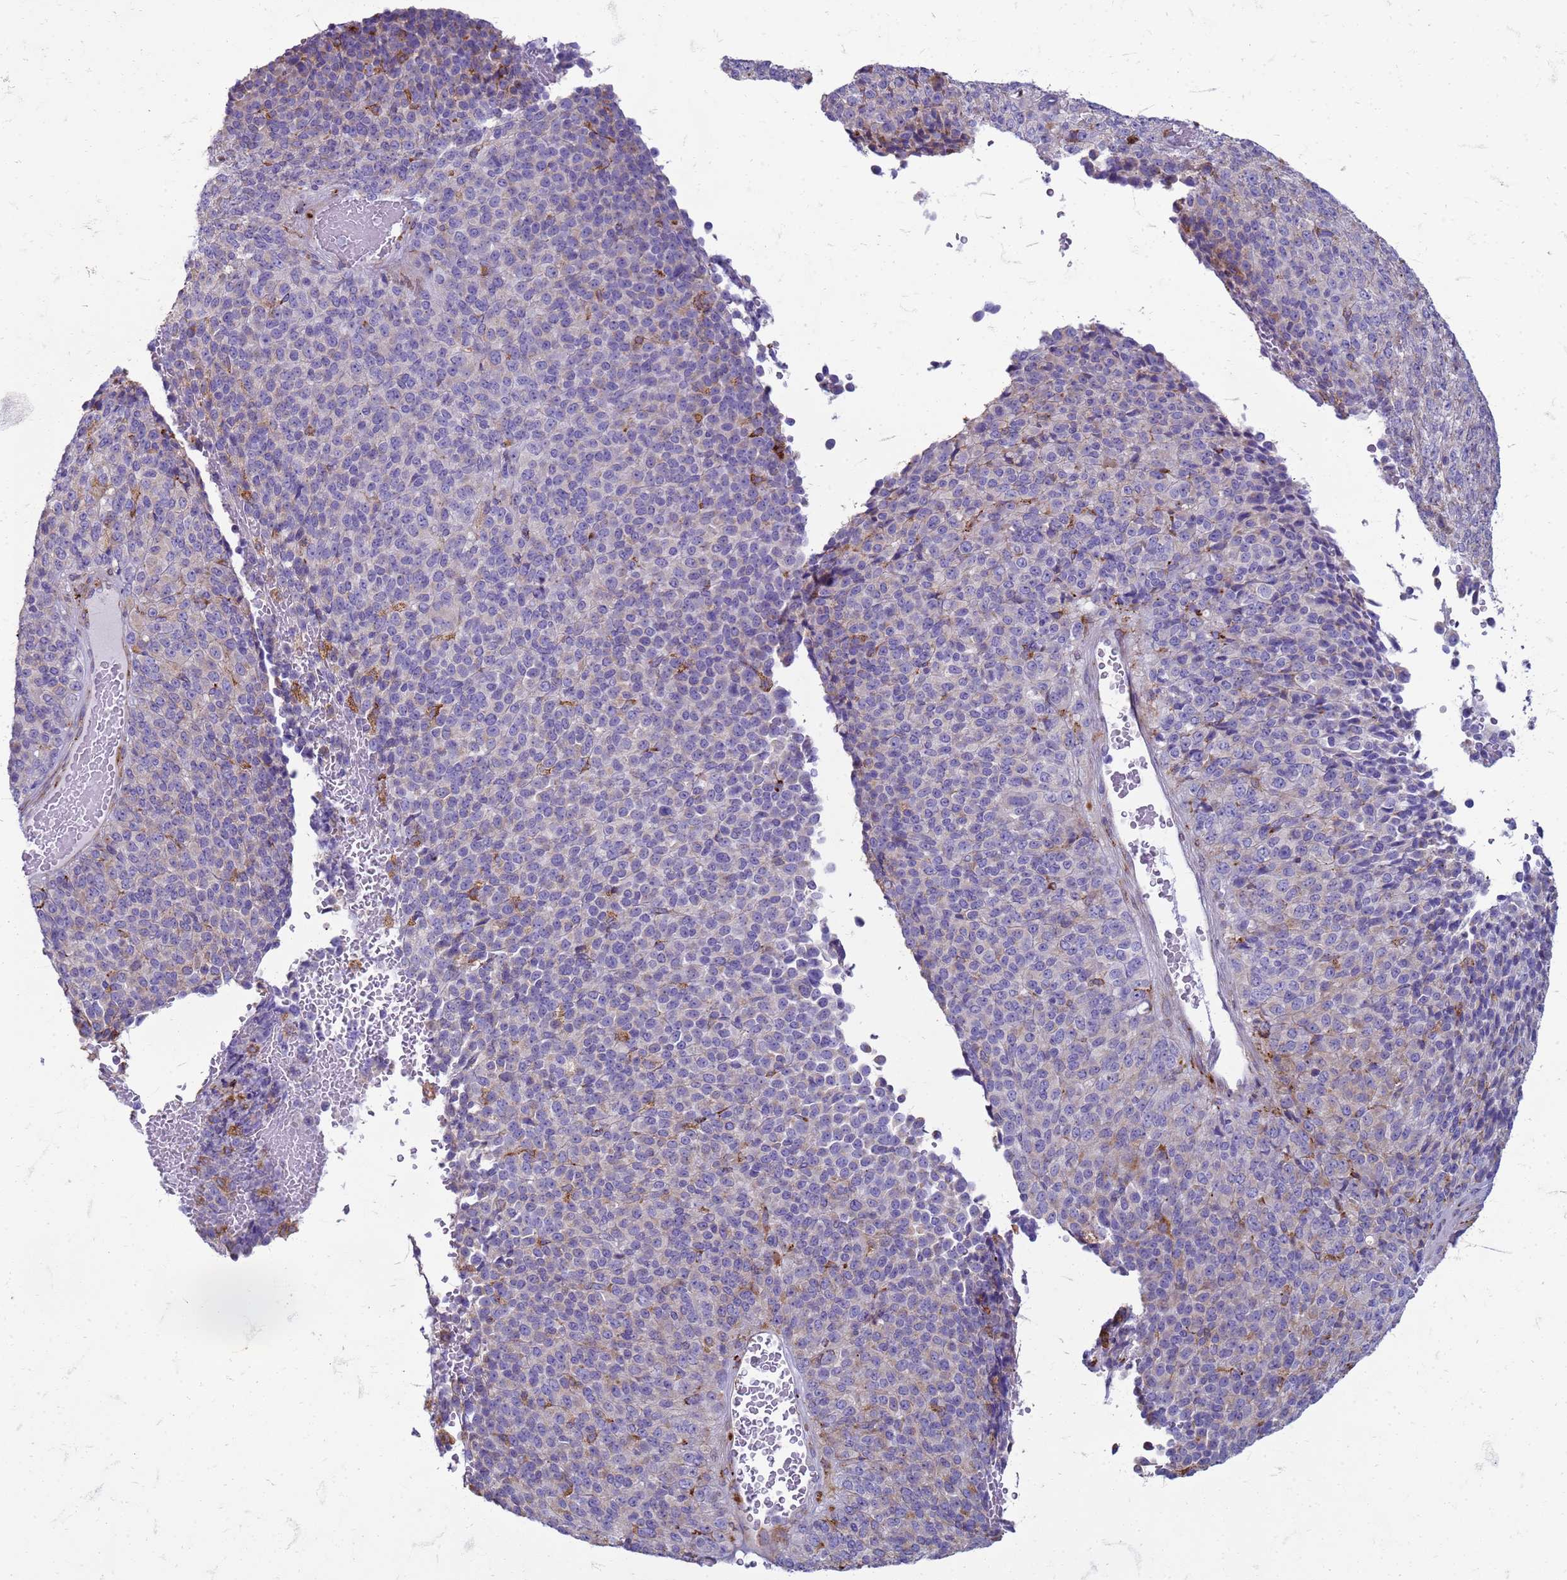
{"staining": {"intensity": "negative", "quantity": "none", "location": "none"}, "tissue": "melanoma", "cell_type": "Tumor cells", "image_type": "cancer", "snomed": [{"axis": "morphology", "description": "Malignant melanoma, Metastatic site"}, {"axis": "topography", "description": "Brain"}], "caption": "The photomicrograph shows no staining of tumor cells in malignant melanoma (metastatic site). (Immunohistochemistry (ihc), brightfield microscopy, high magnification).", "gene": "PDK3", "patient": {"sex": "female", "age": 56}}